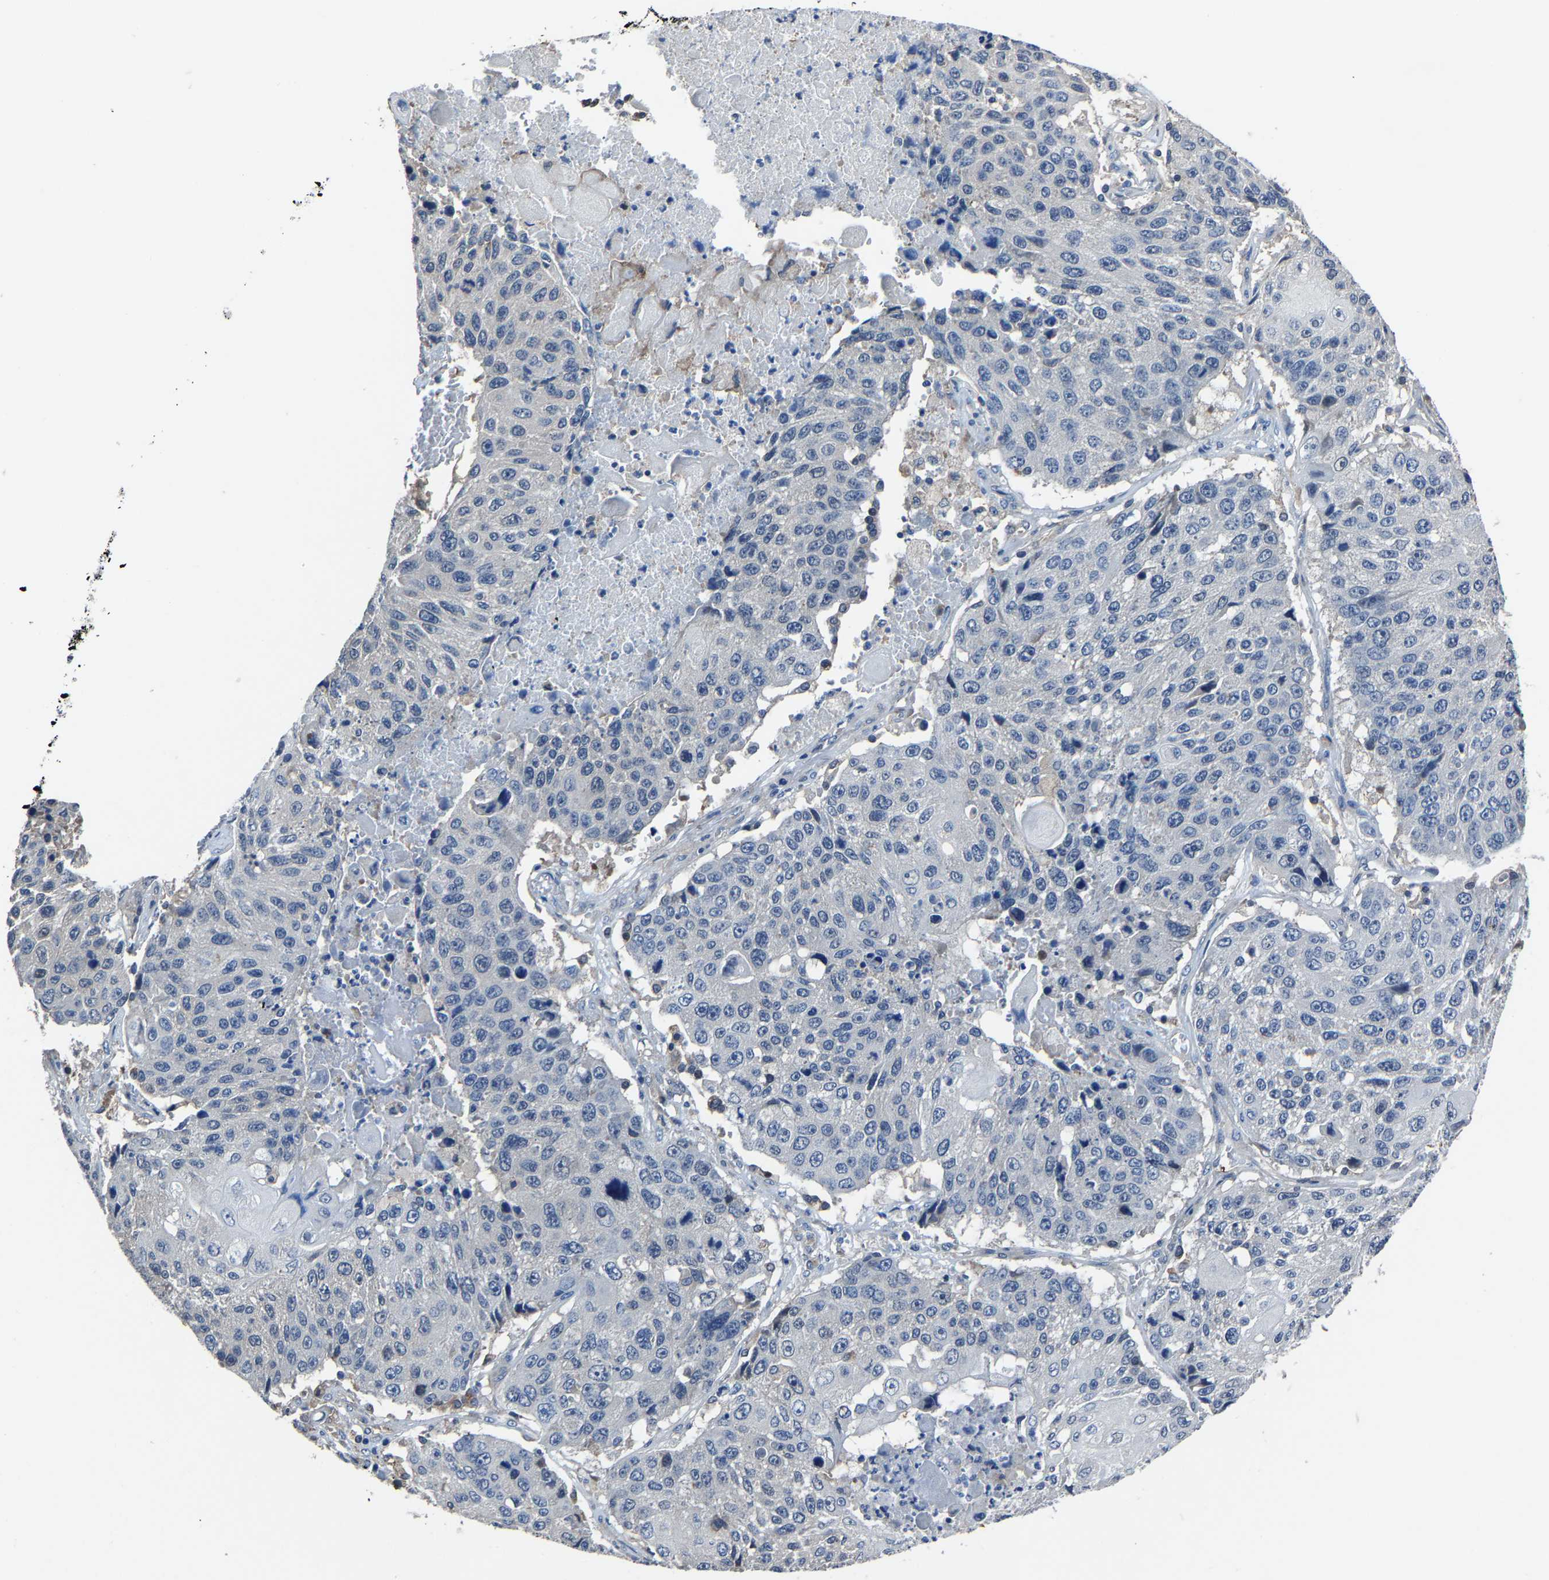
{"staining": {"intensity": "negative", "quantity": "none", "location": "none"}, "tissue": "lung cancer", "cell_type": "Tumor cells", "image_type": "cancer", "snomed": [{"axis": "morphology", "description": "Squamous cell carcinoma, NOS"}, {"axis": "topography", "description": "Lung"}], "caption": "The micrograph exhibits no significant staining in tumor cells of squamous cell carcinoma (lung).", "gene": "STRBP", "patient": {"sex": "male", "age": 61}}